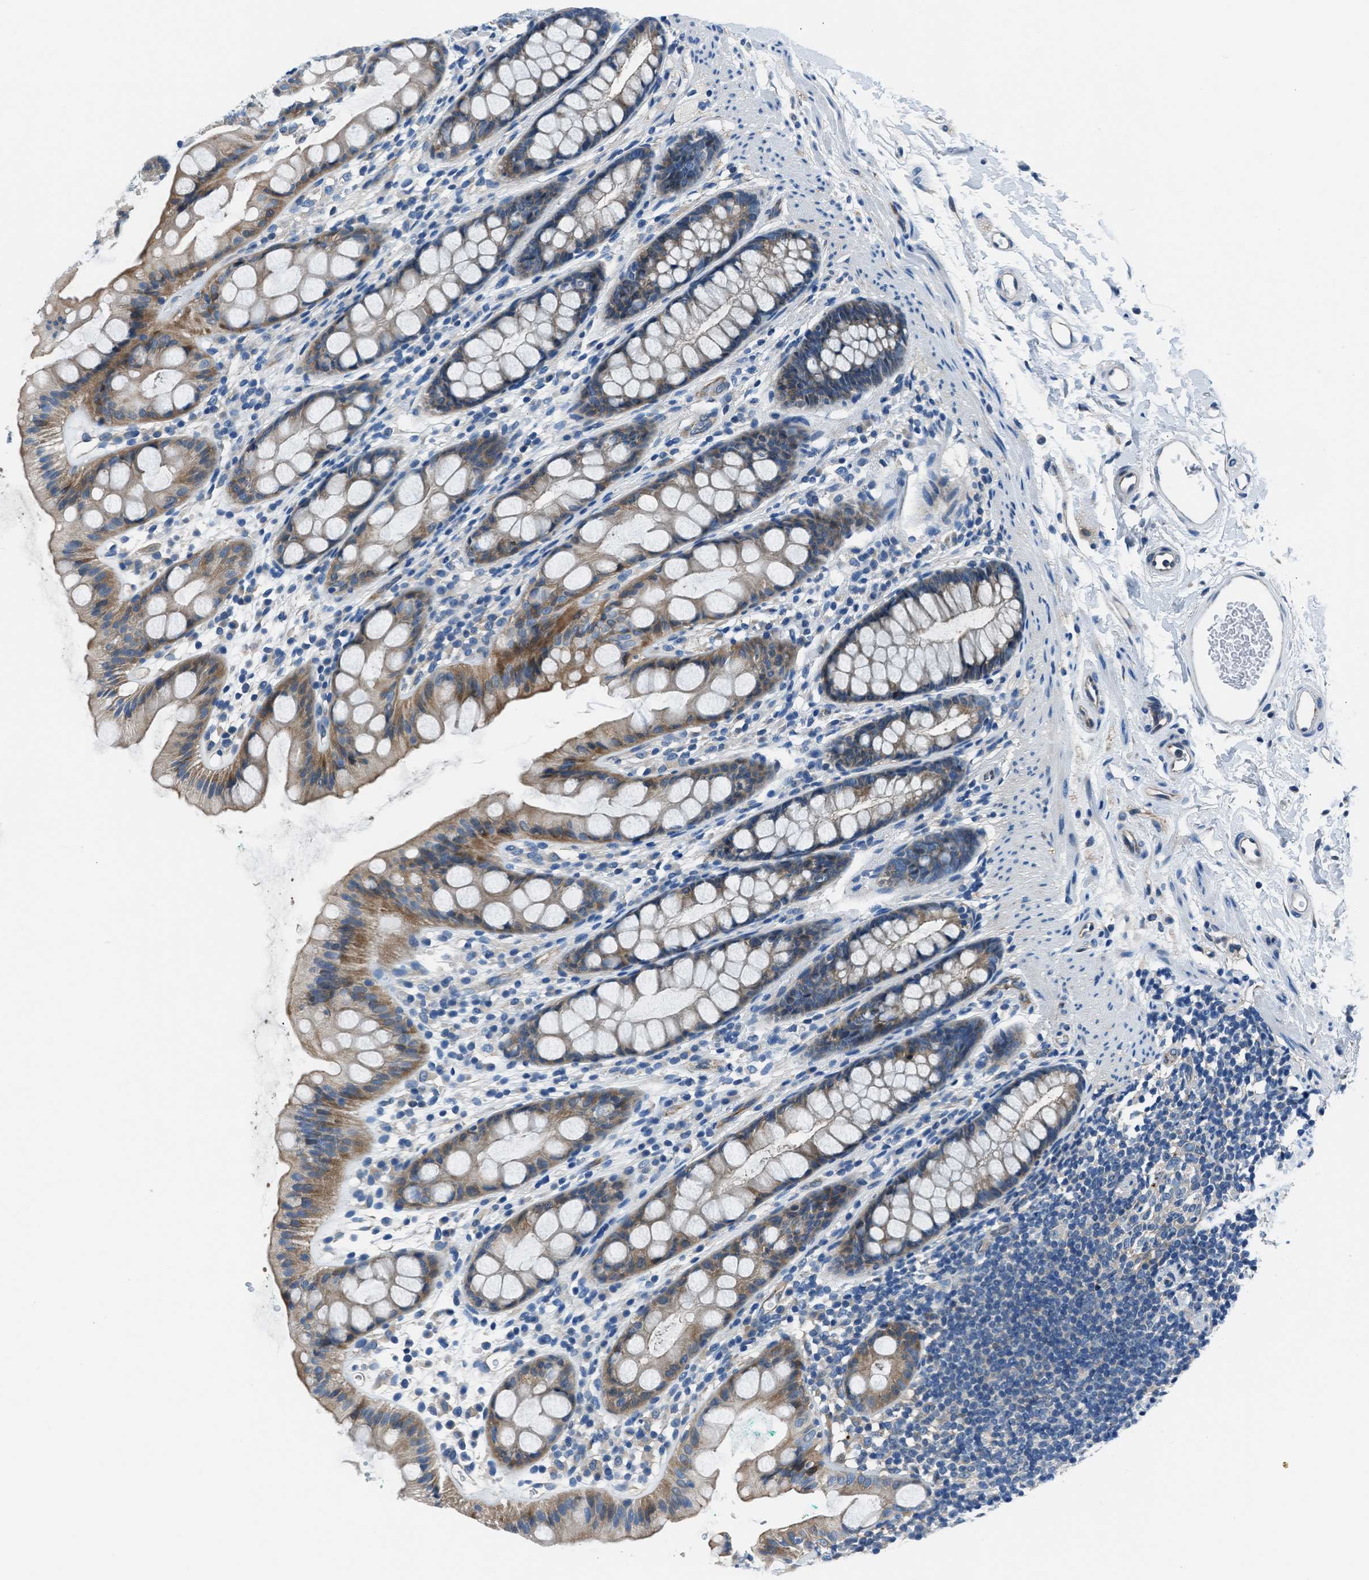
{"staining": {"intensity": "moderate", "quantity": "25%-75%", "location": "cytoplasmic/membranous"}, "tissue": "rectum", "cell_type": "Glandular cells", "image_type": "normal", "snomed": [{"axis": "morphology", "description": "Normal tissue, NOS"}, {"axis": "topography", "description": "Rectum"}], "caption": "An image of rectum stained for a protein demonstrates moderate cytoplasmic/membranous brown staining in glandular cells. Nuclei are stained in blue.", "gene": "SLC38A6", "patient": {"sex": "female", "age": 65}}